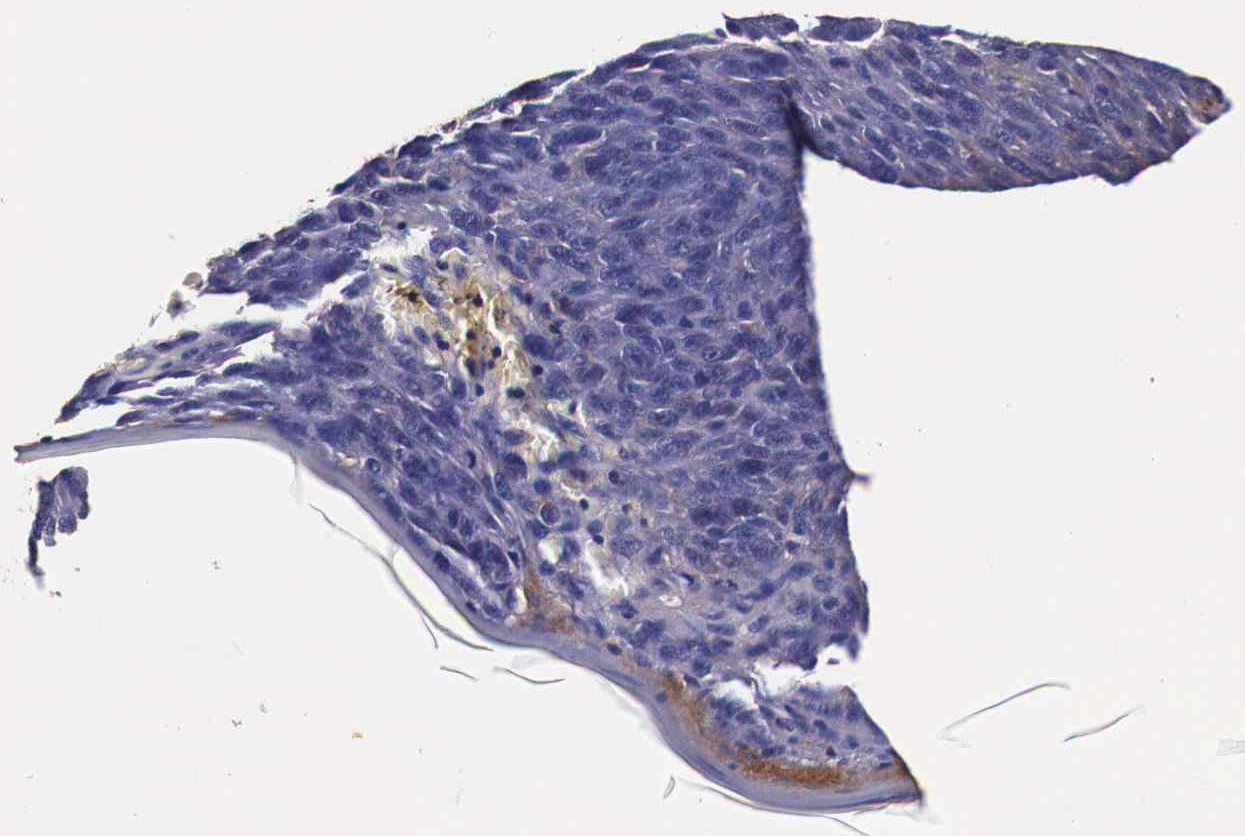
{"staining": {"intensity": "negative", "quantity": "none", "location": "none"}, "tissue": "melanoma", "cell_type": "Tumor cells", "image_type": "cancer", "snomed": [{"axis": "morphology", "description": "Malignant melanoma, NOS"}, {"axis": "topography", "description": "Skin"}], "caption": "DAB immunohistochemical staining of melanoma shows no significant positivity in tumor cells. (DAB (3,3'-diaminobenzidine) IHC, high magnification).", "gene": "HSPB1", "patient": {"sex": "male", "age": 76}}